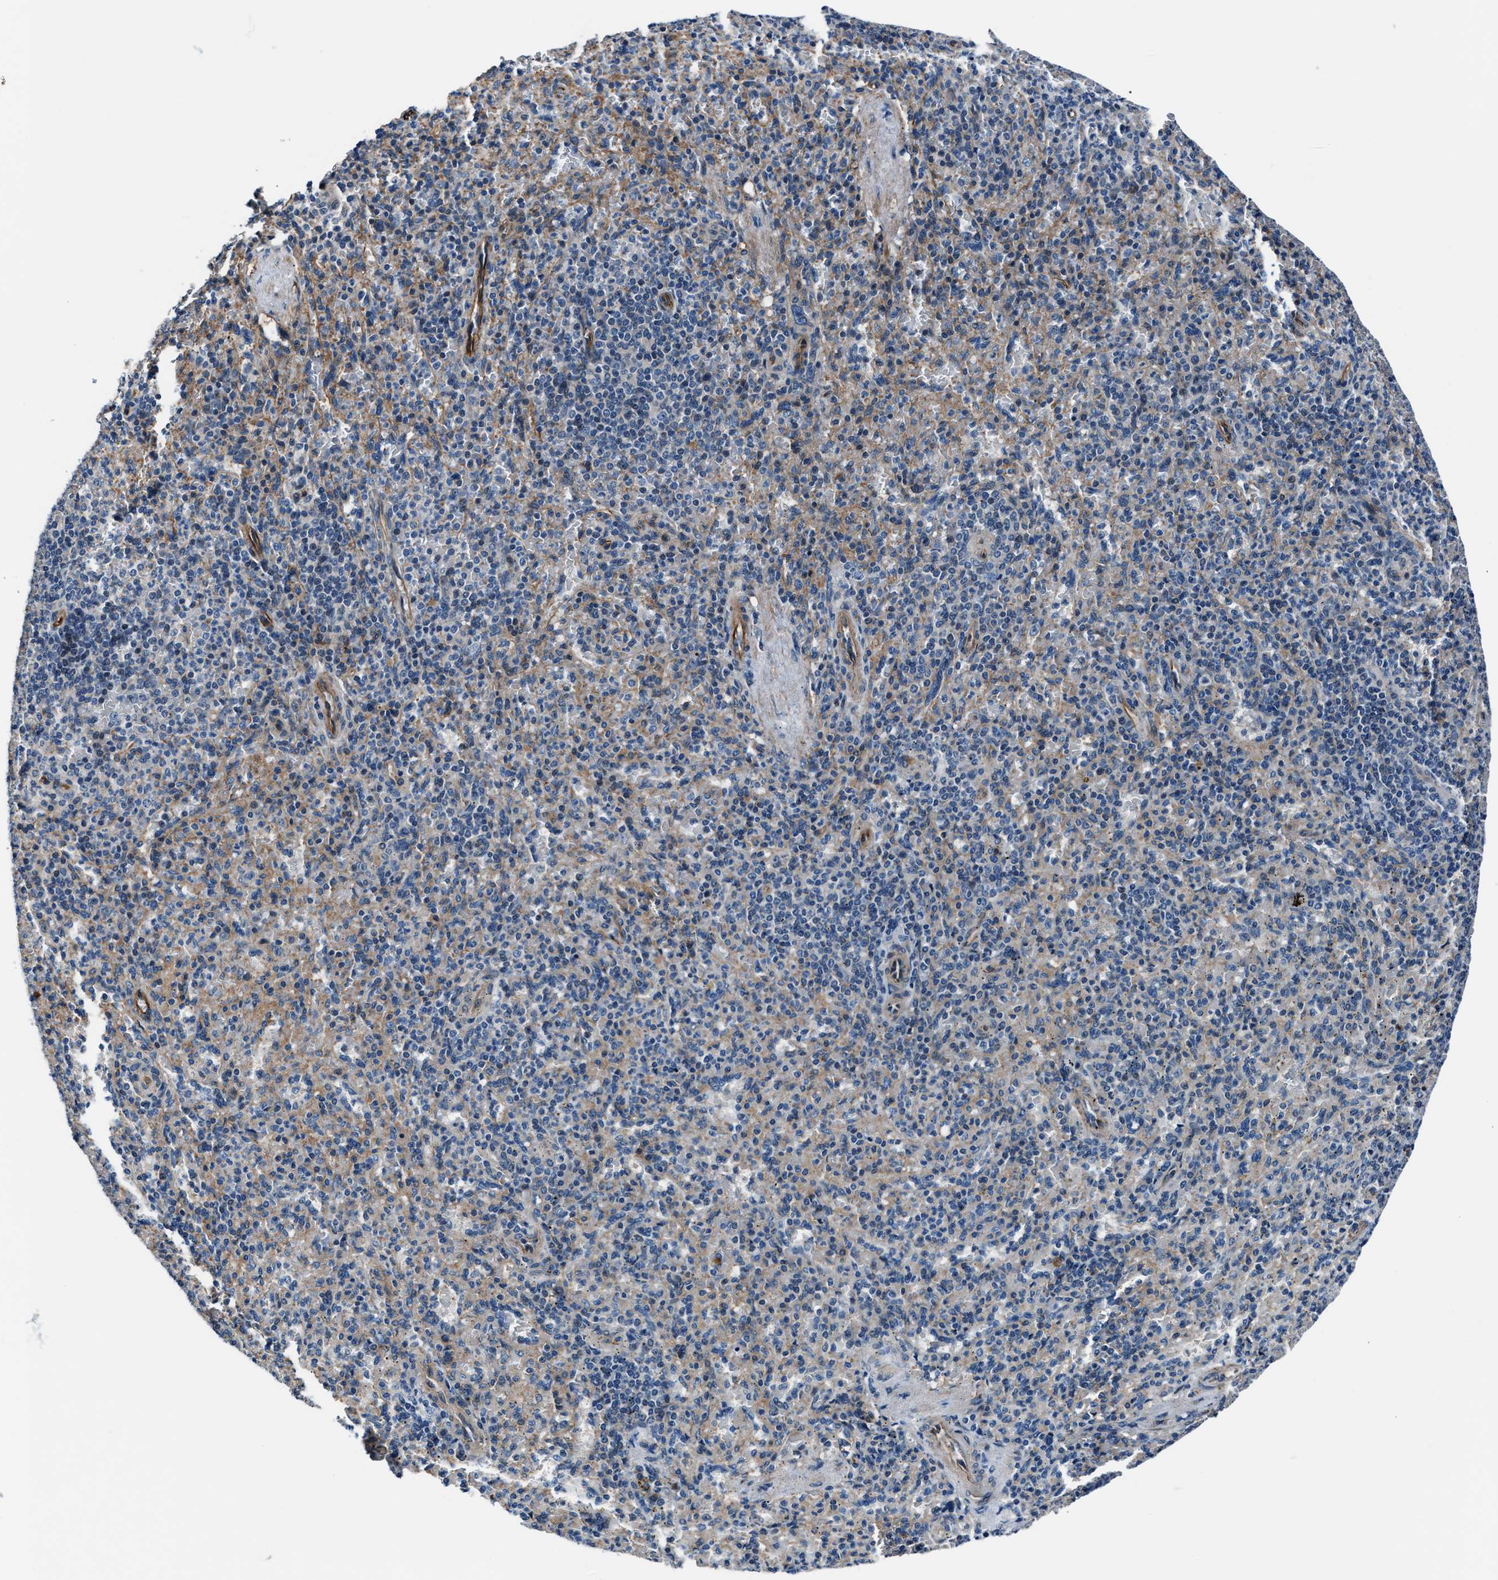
{"staining": {"intensity": "negative", "quantity": "none", "location": "none"}, "tissue": "spleen", "cell_type": "Cells in red pulp", "image_type": "normal", "snomed": [{"axis": "morphology", "description": "Normal tissue, NOS"}, {"axis": "topography", "description": "Spleen"}], "caption": "The histopathology image exhibits no significant staining in cells in red pulp of spleen. Nuclei are stained in blue.", "gene": "MPDZ", "patient": {"sex": "female", "age": 74}}